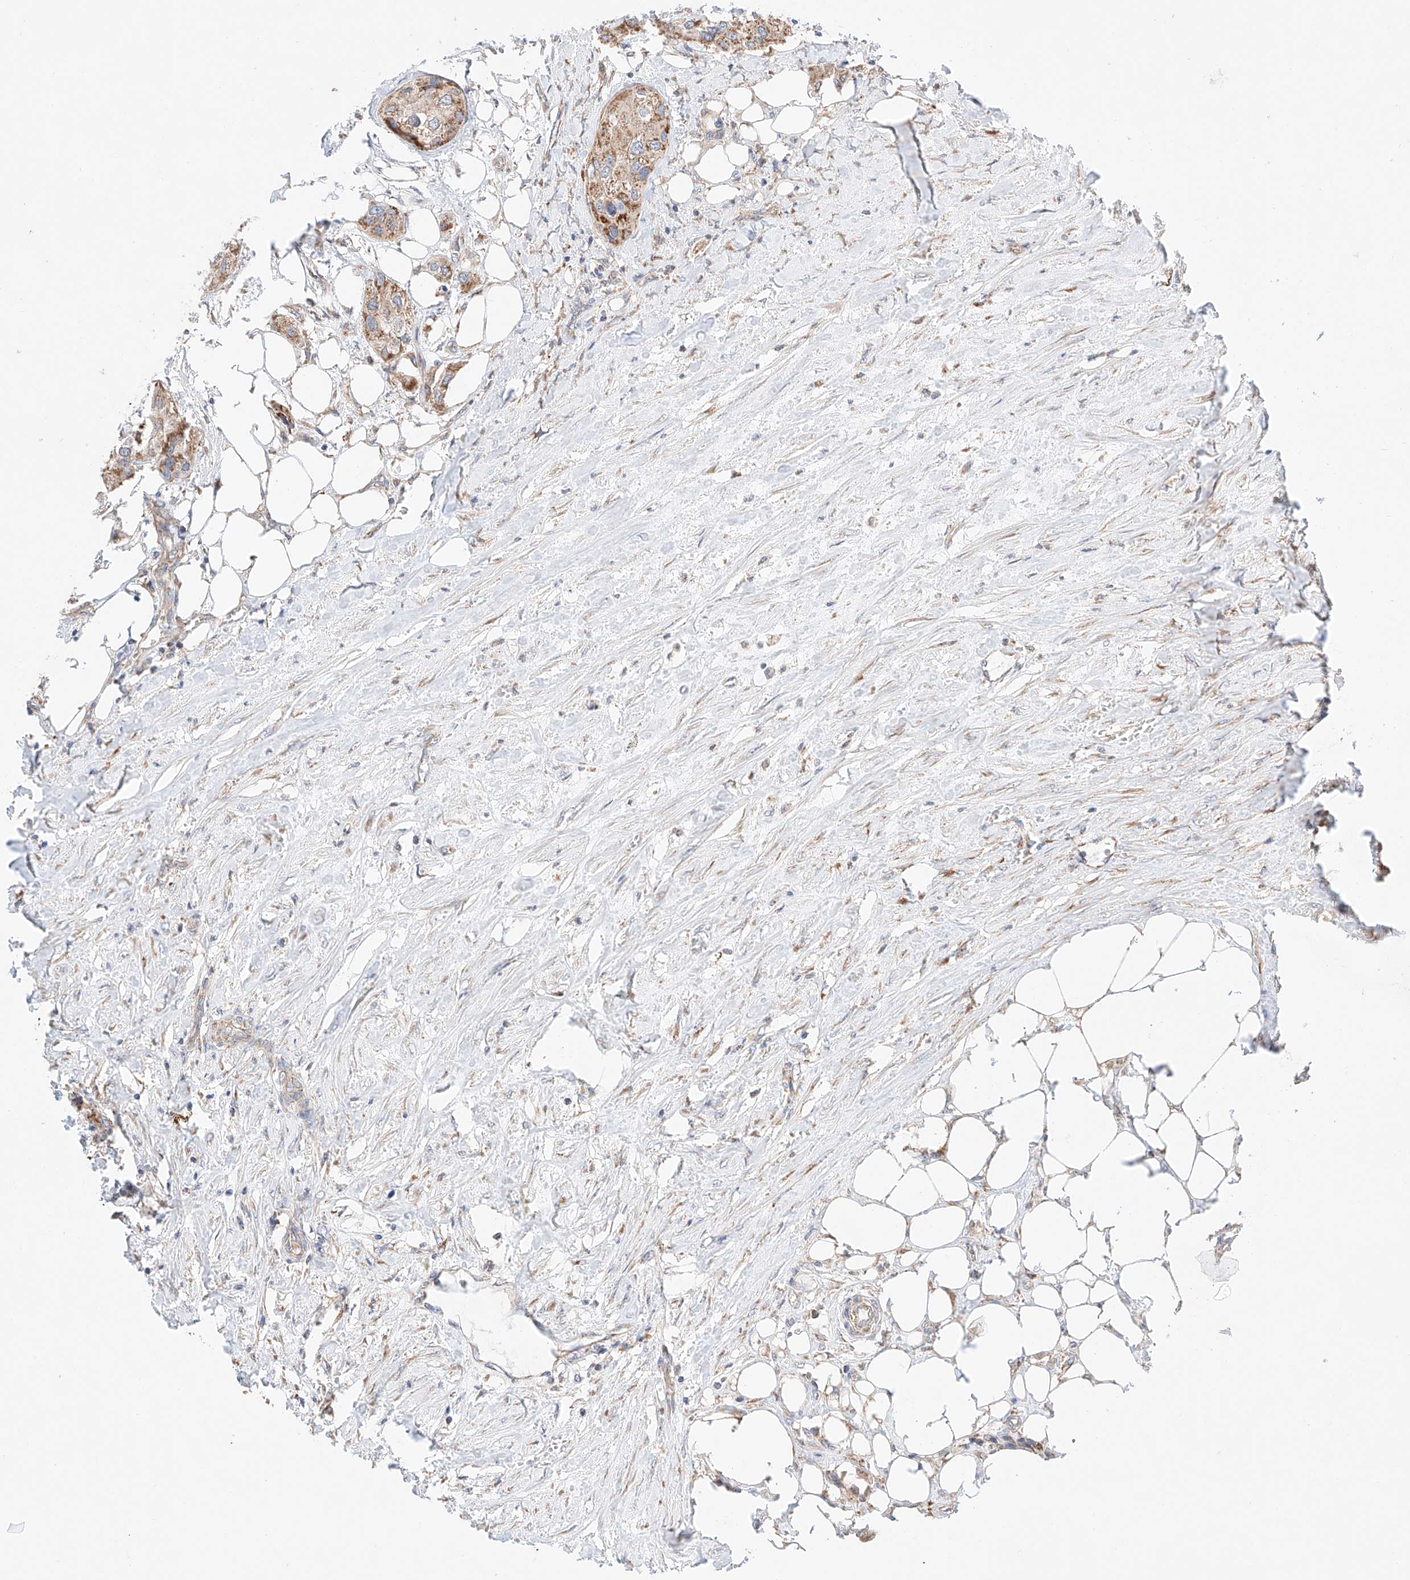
{"staining": {"intensity": "moderate", "quantity": ">75%", "location": "cytoplasmic/membranous"}, "tissue": "urothelial cancer", "cell_type": "Tumor cells", "image_type": "cancer", "snomed": [{"axis": "morphology", "description": "Urothelial carcinoma, High grade"}, {"axis": "topography", "description": "Urinary bladder"}], "caption": "Human urothelial cancer stained with a protein marker shows moderate staining in tumor cells.", "gene": "KTI12", "patient": {"sex": "male", "age": 64}}